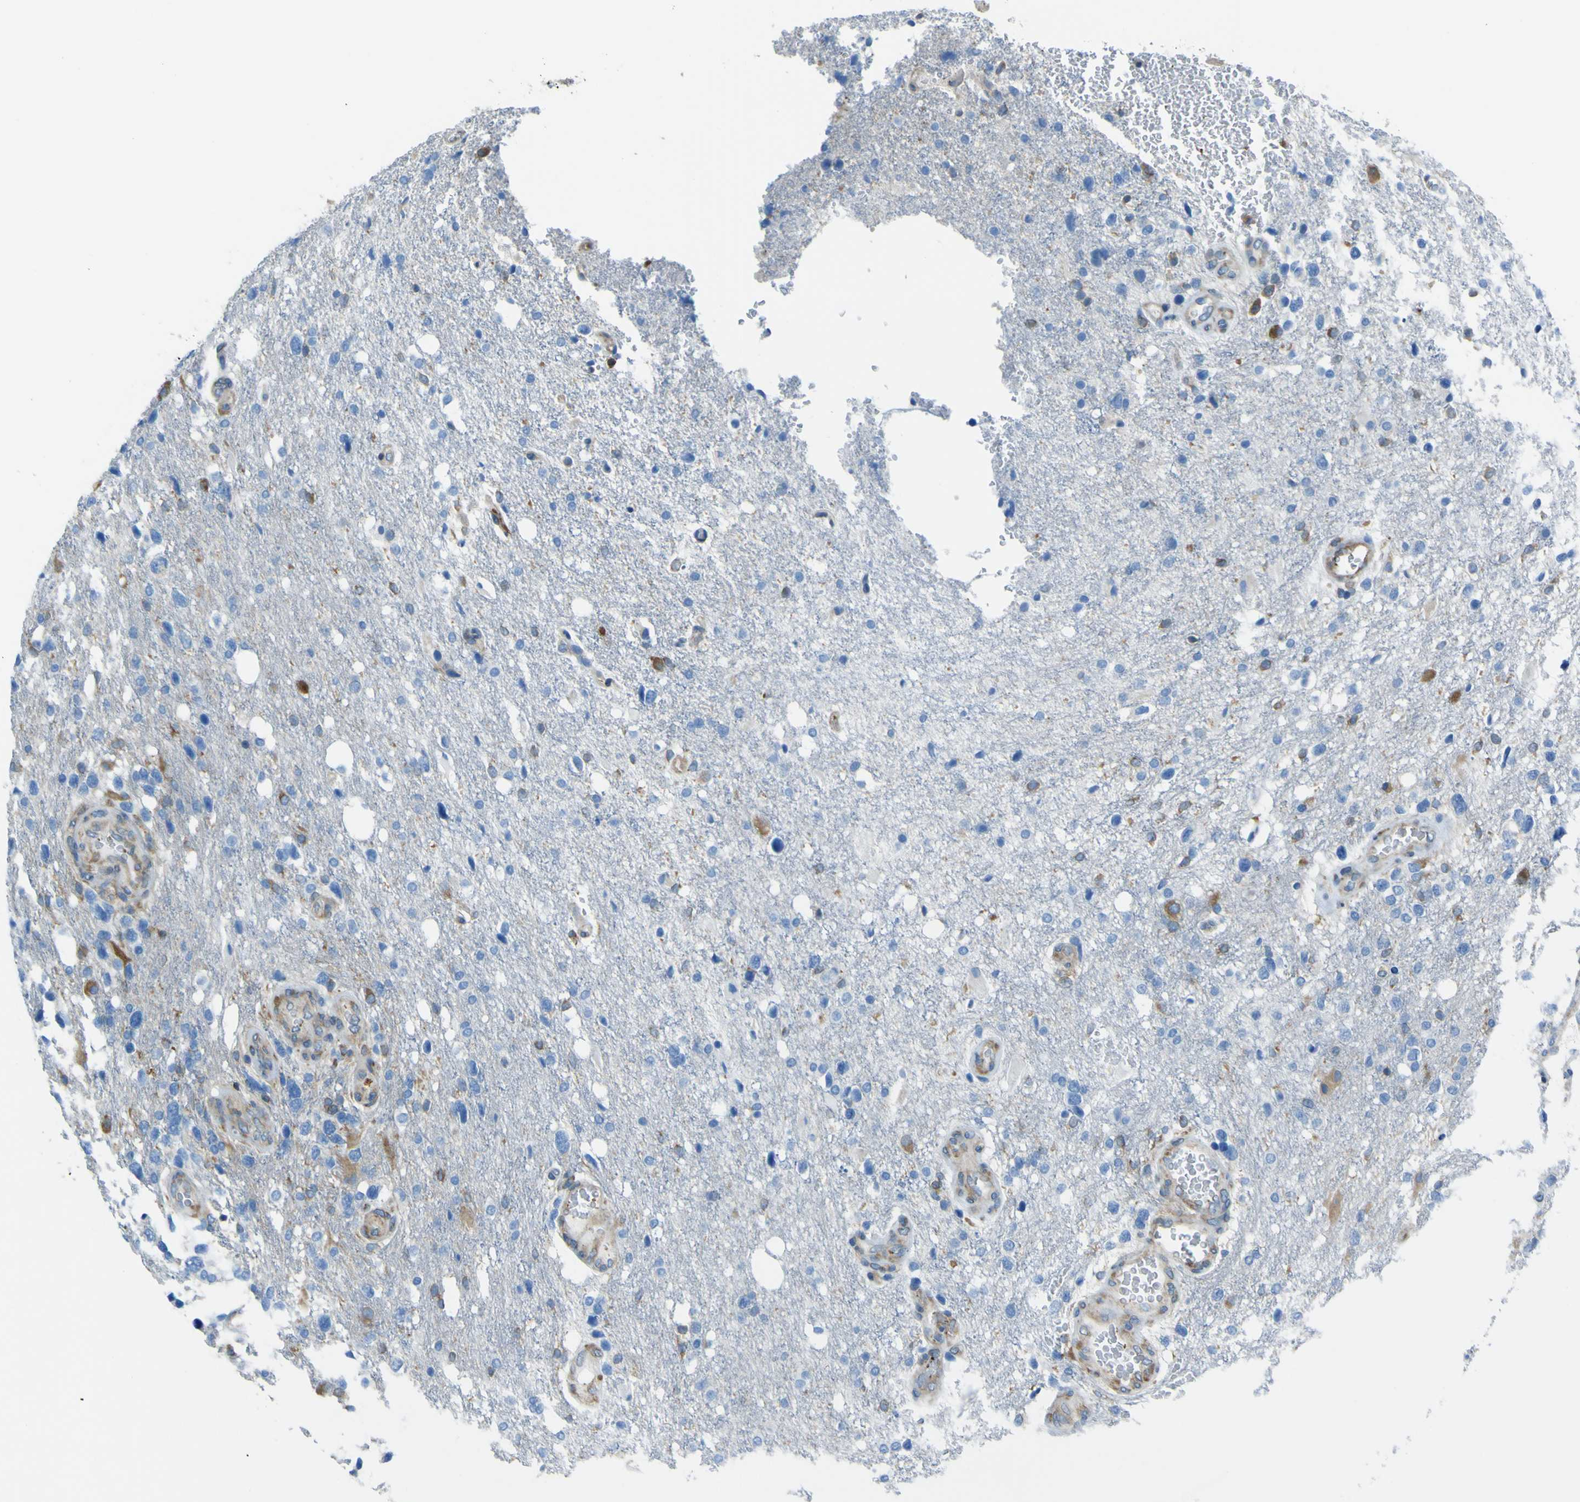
{"staining": {"intensity": "moderate", "quantity": "25%-75%", "location": "cytoplasmic/membranous"}, "tissue": "glioma", "cell_type": "Tumor cells", "image_type": "cancer", "snomed": [{"axis": "morphology", "description": "Glioma, malignant, High grade"}, {"axis": "topography", "description": "Brain"}], "caption": "Tumor cells display medium levels of moderate cytoplasmic/membranous positivity in about 25%-75% of cells in glioma.", "gene": "STIM1", "patient": {"sex": "female", "age": 58}}